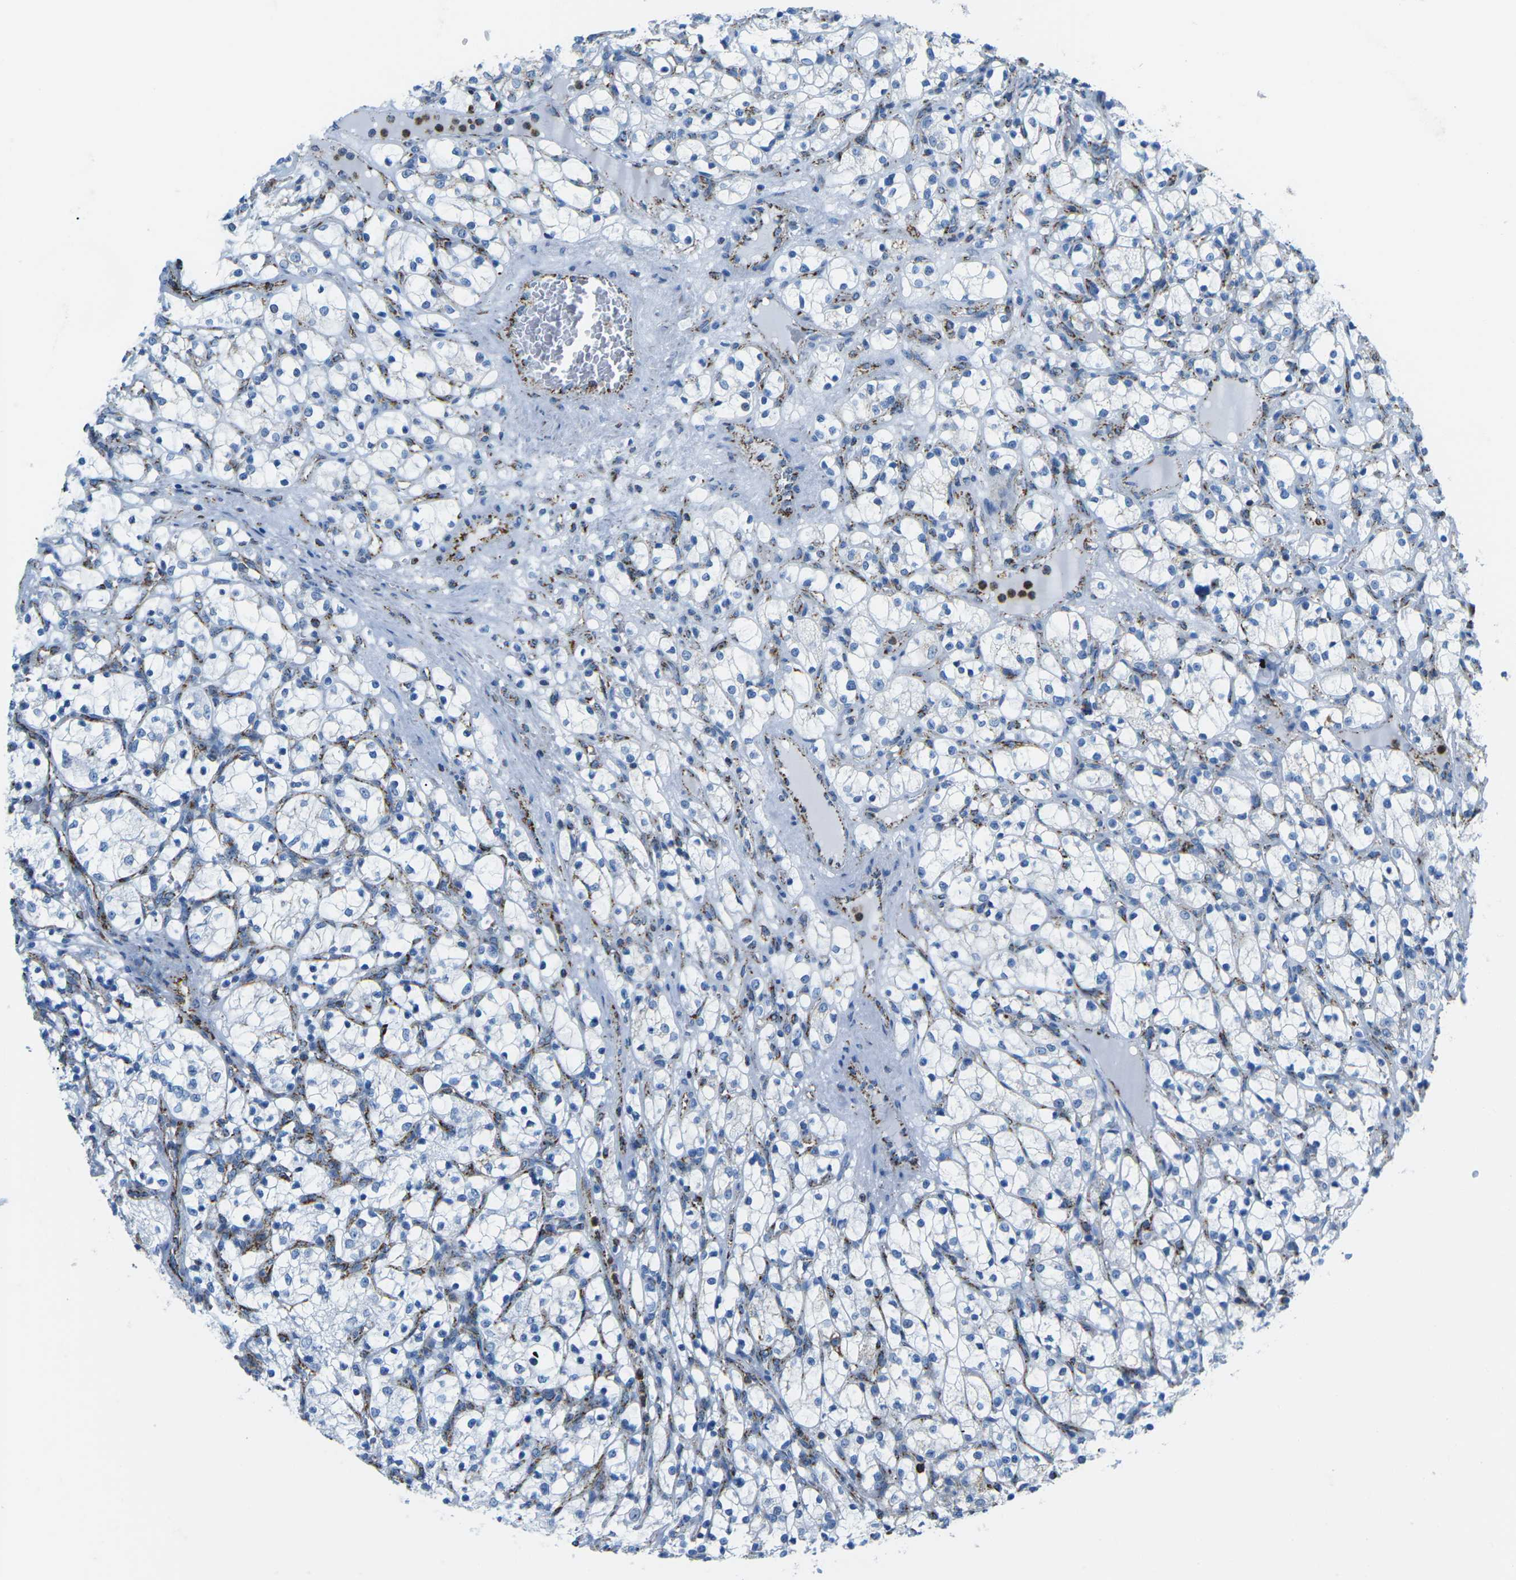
{"staining": {"intensity": "negative", "quantity": "none", "location": "none"}, "tissue": "renal cancer", "cell_type": "Tumor cells", "image_type": "cancer", "snomed": [{"axis": "morphology", "description": "Adenocarcinoma, NOS"}, {"axis": "topography", "description": "Kidney"}], "caption": "This is an immunohistochemistry histopathology image of renal cancer (adenocarcinoma). There is no staining in tumor cells.", "gene": "COX6C", "patient": {"sex": "female", "age": 69}}